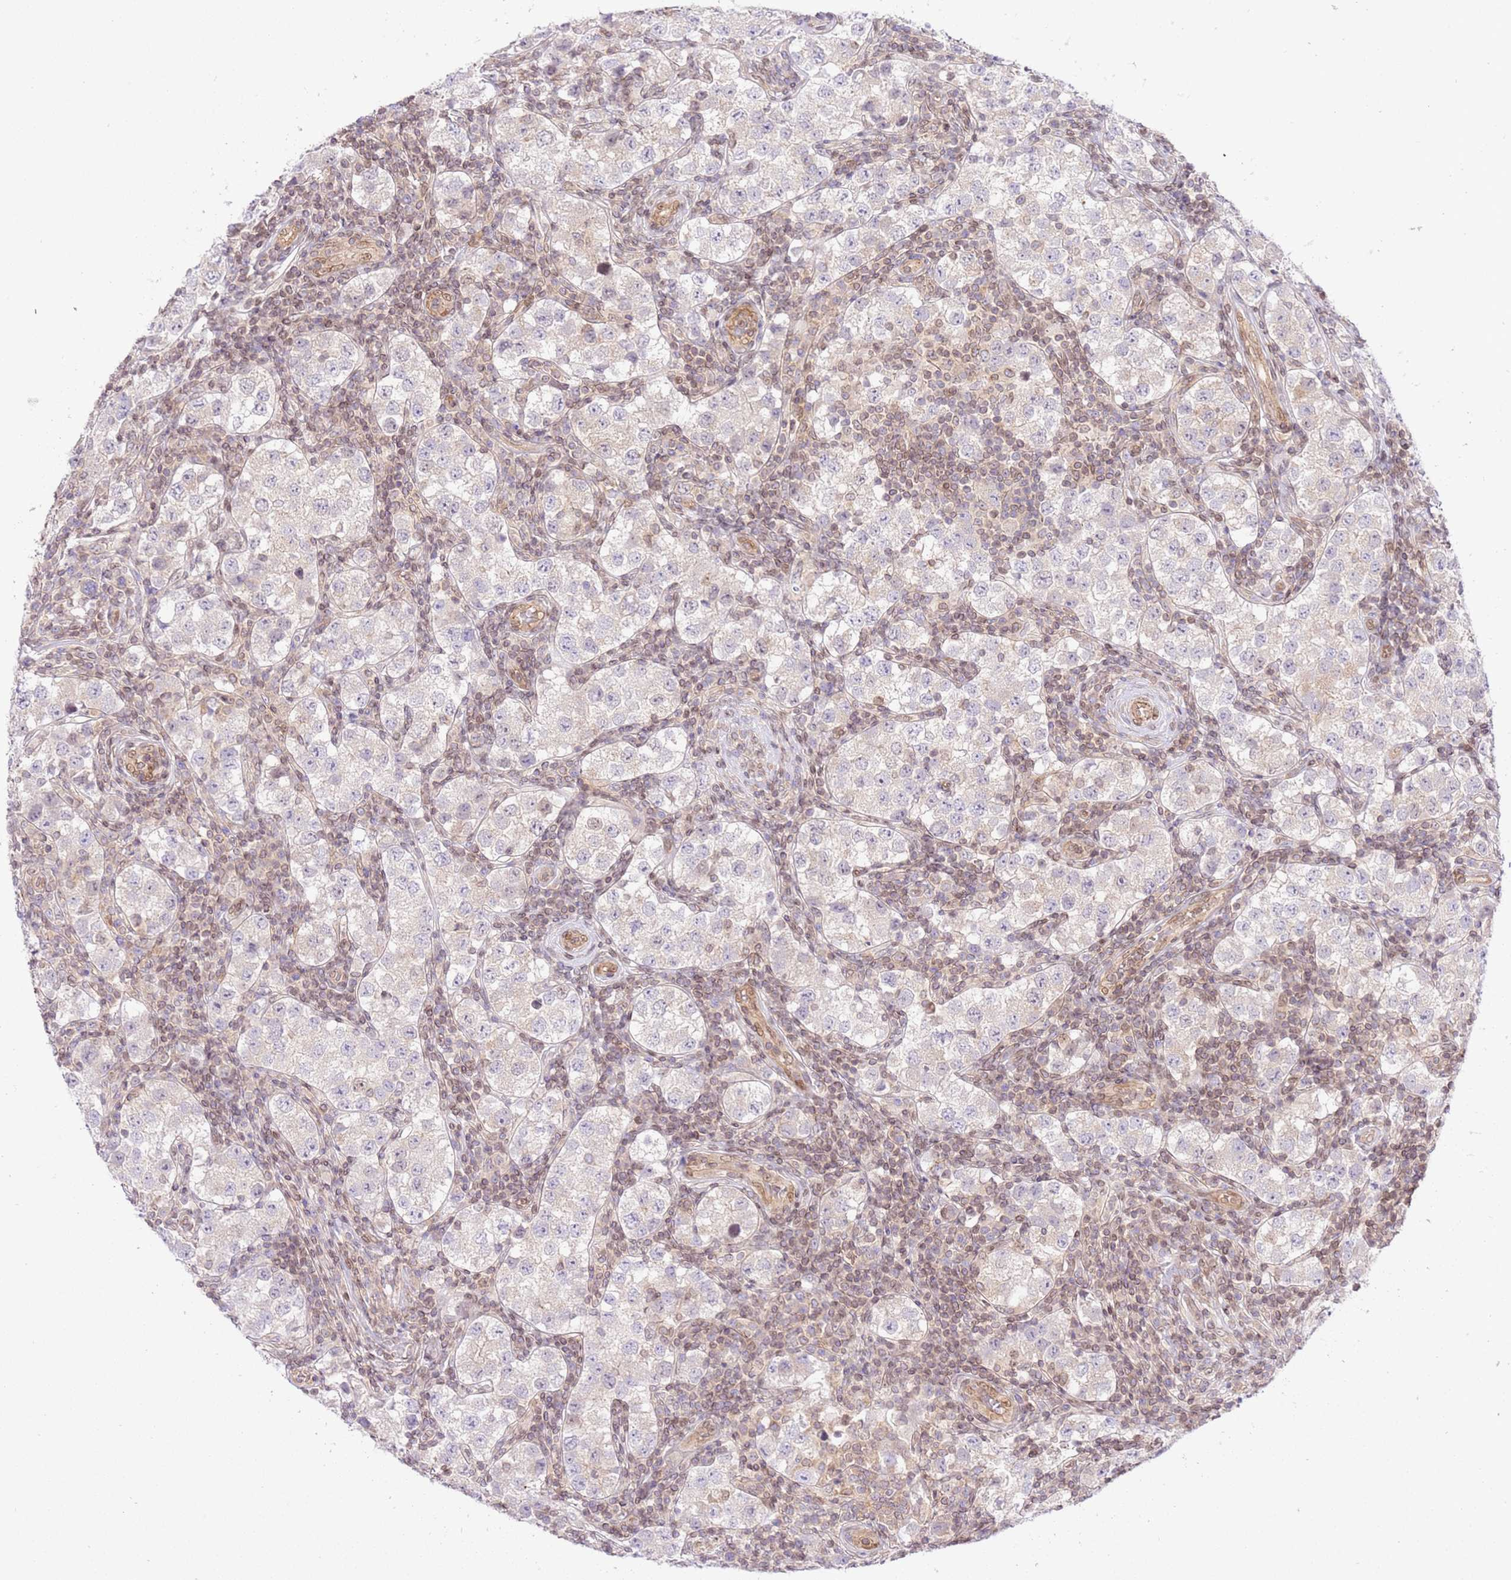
{"staining": {"intensity": "negative", "quantity": "none", "location": "none"}, "tissue": "testis cancer", "cell_type": "Tumor cells", "image_type": "cancer", "snomed": [{"axis": "morphology", "description": "Seminoma, NOS"}, {"axis": "topography", "description": "Testis"}], "caption": "Protein analysis of testis cancer displays no significant positivity in tumor cells. (Brightfield microscopy of DAB (3,3'-diaminobenzidine) IHC at high magnification).", "gene": "TRIM37", "patient": {"sex": "male", "age": 34}}